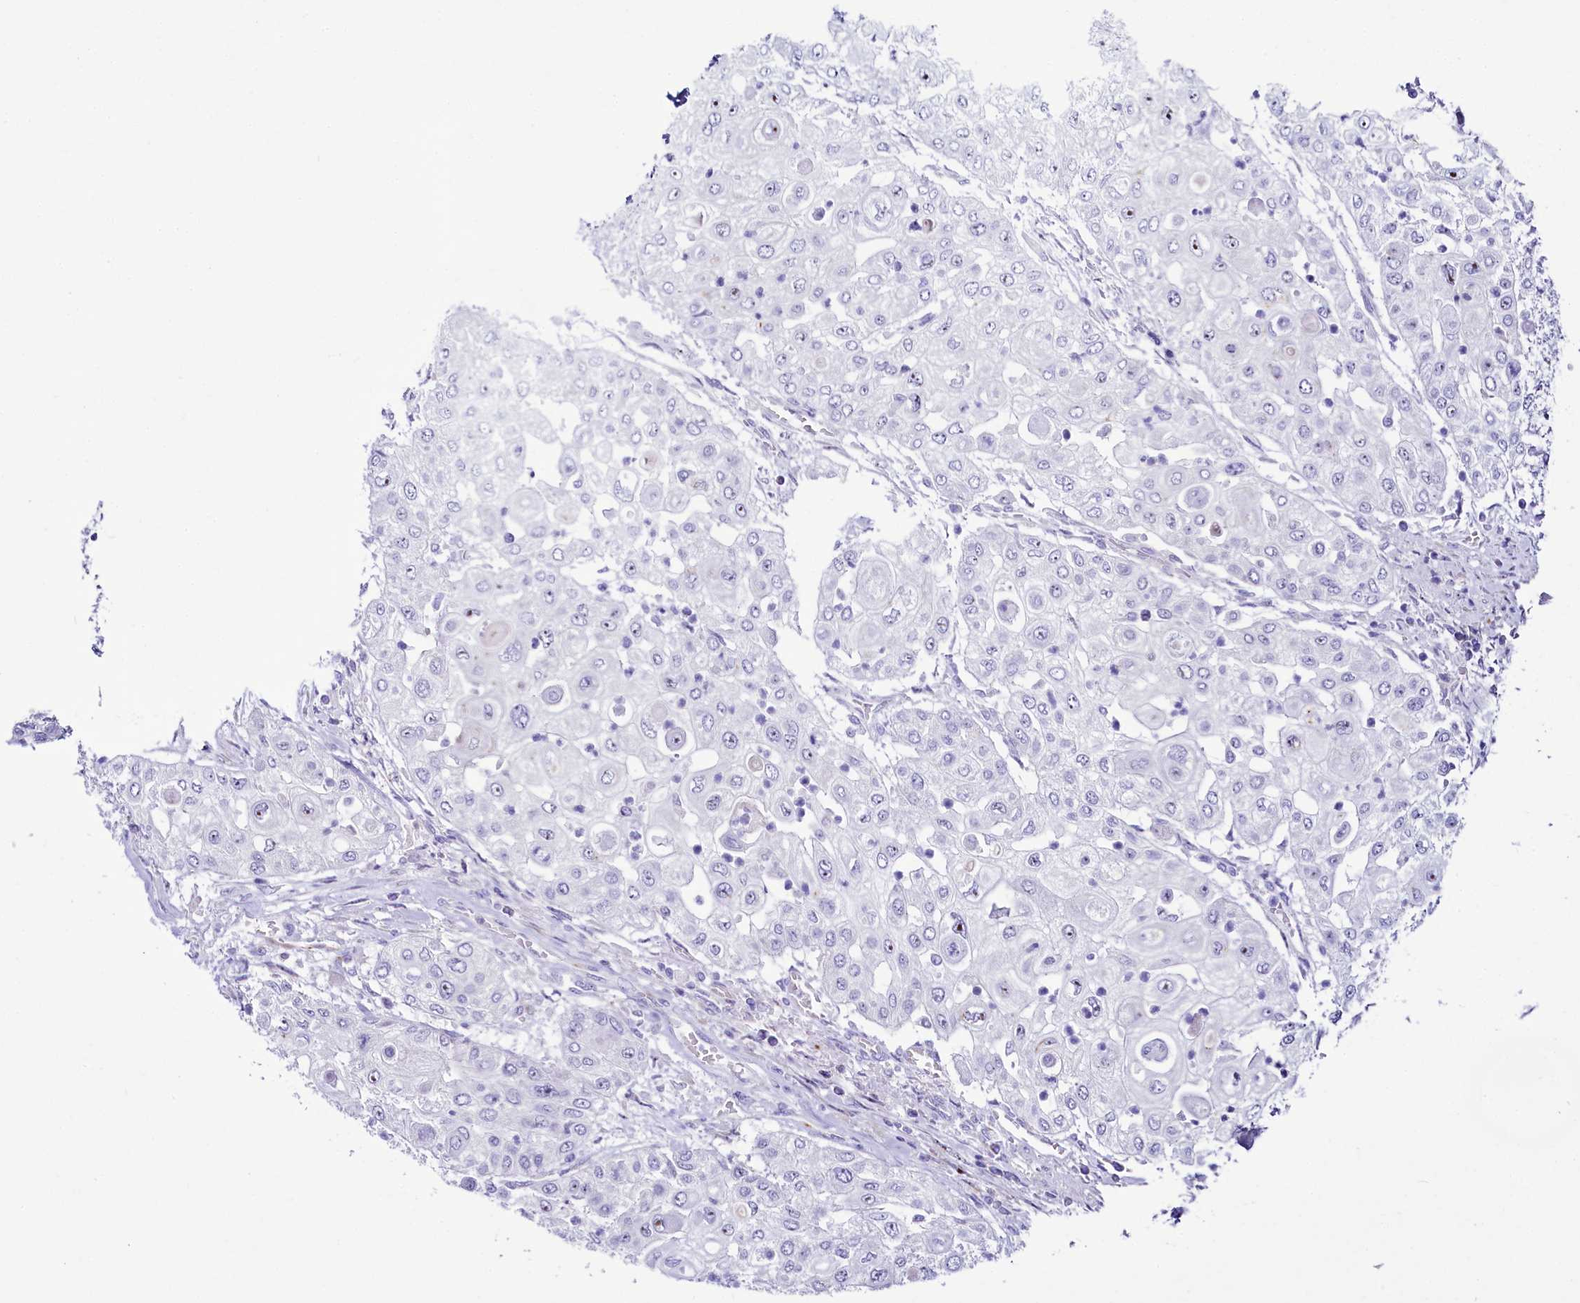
{"staining": {"intensity": "negative", "quantity": "none", "location": "none"}, "tissue": "urothelial cancer", "cell_type": "Tumor cells", "image_type": "cancer", "snomed": [{"axis": "morphology", "description": "Urothelial carcinoma, High grade"}, {"axis": "topography", "description": "Urinary bladder"}], "caption": "Protein analysis of urothelial cancer shows no significant staining in tumor cells. Nuclei are stained in blue.", "gene": "SH3TC2", "patient": {"sex": "female", "age": 79}}